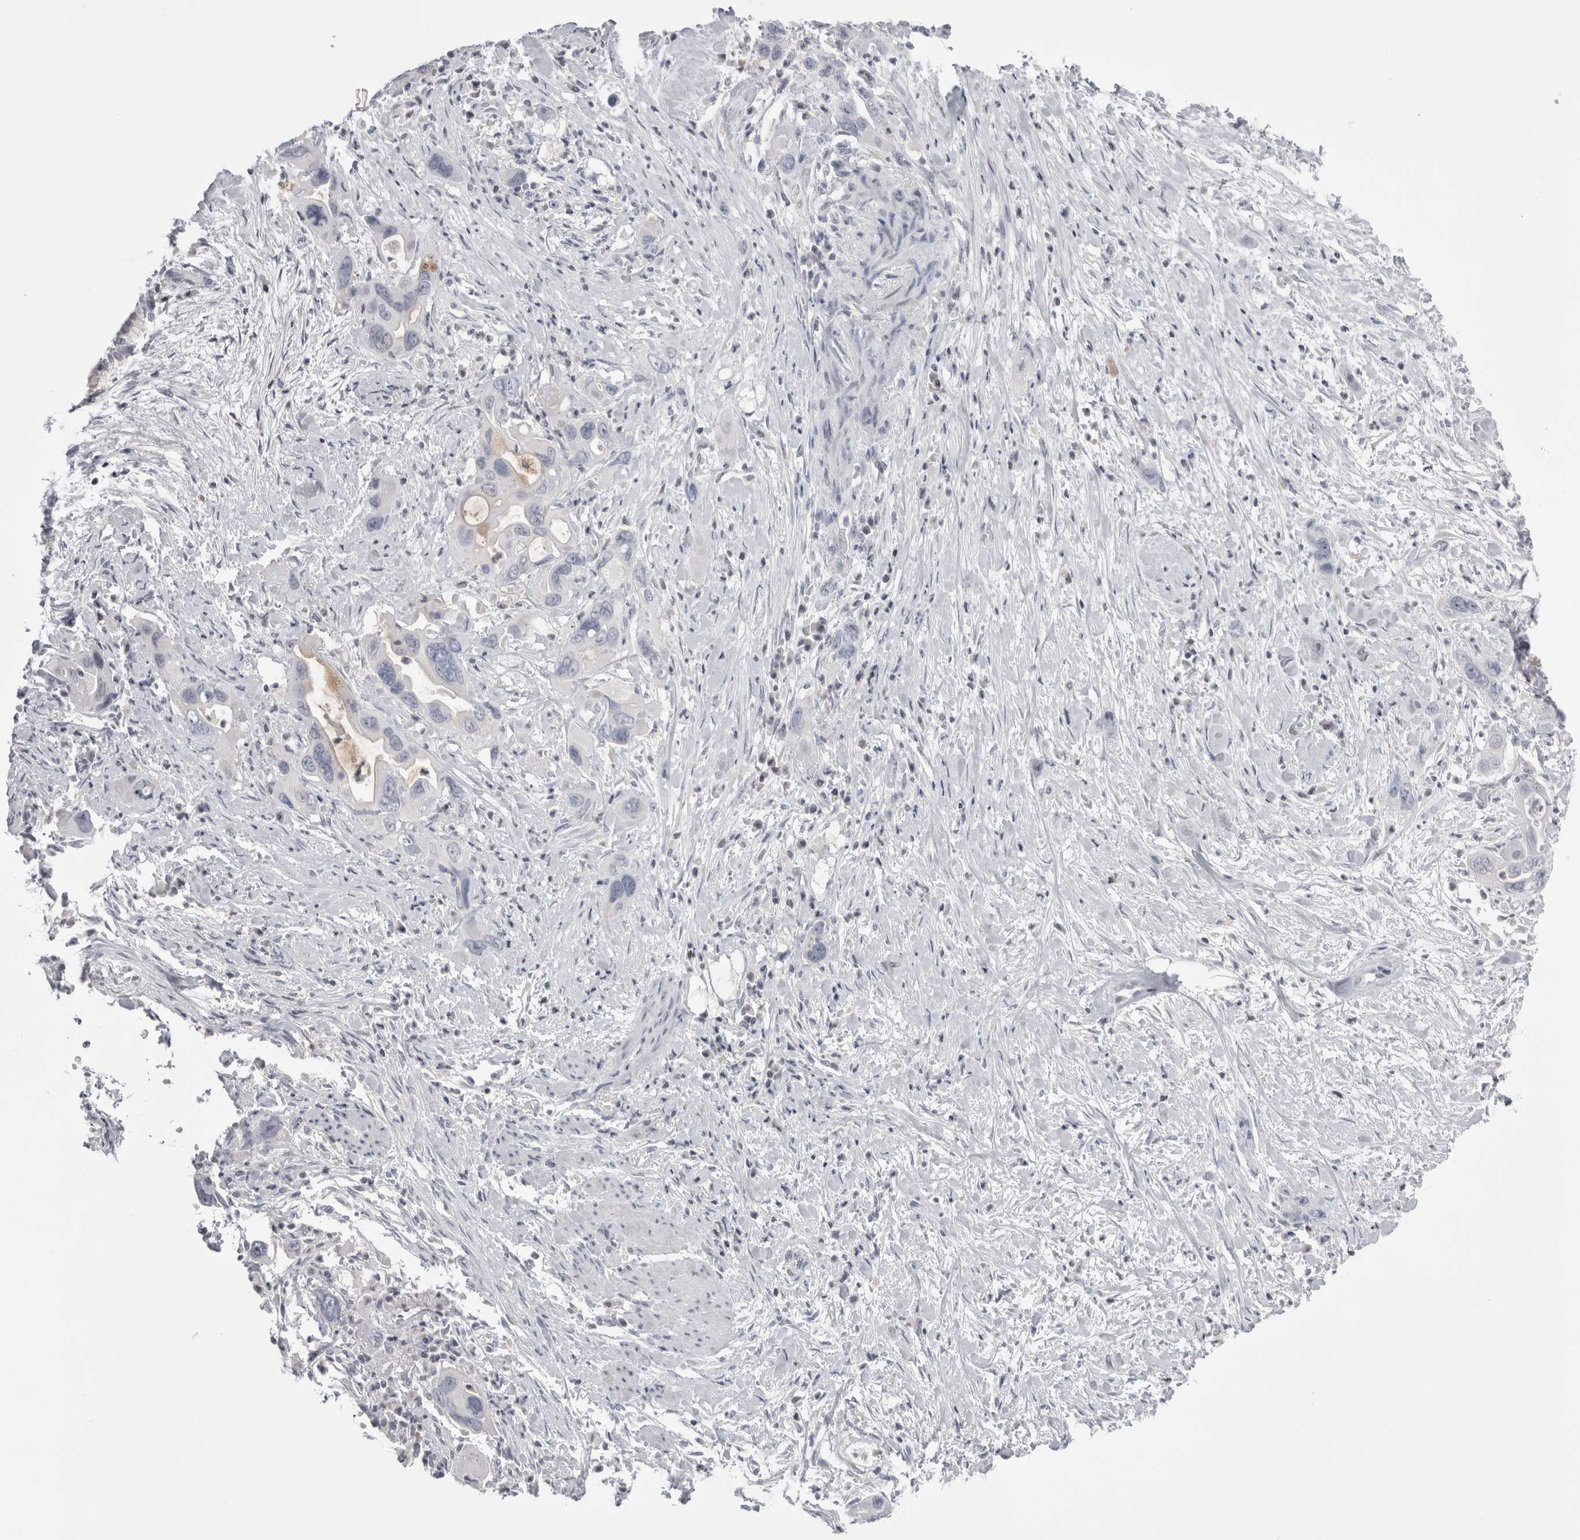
{"staining": {"intensity": "negative", "quantity": "none", "location": "none"}, "tissue": "pancreatic cancer", "cell_type": "Tumor cells", "image_type": "cancer", "snomed": [{"axis": "morphology", "description": "Adenocarcinoma, NOS"}, {"axis": "topography", "description": "Pancreas"}], "caption": "DAB immunohistochemical staining of adenocarcinoma (pancreatic) exhibits no significant staining in tumor cells.", "gene": "FNDC8", "patient": {"sex": "female", "age": 70}}